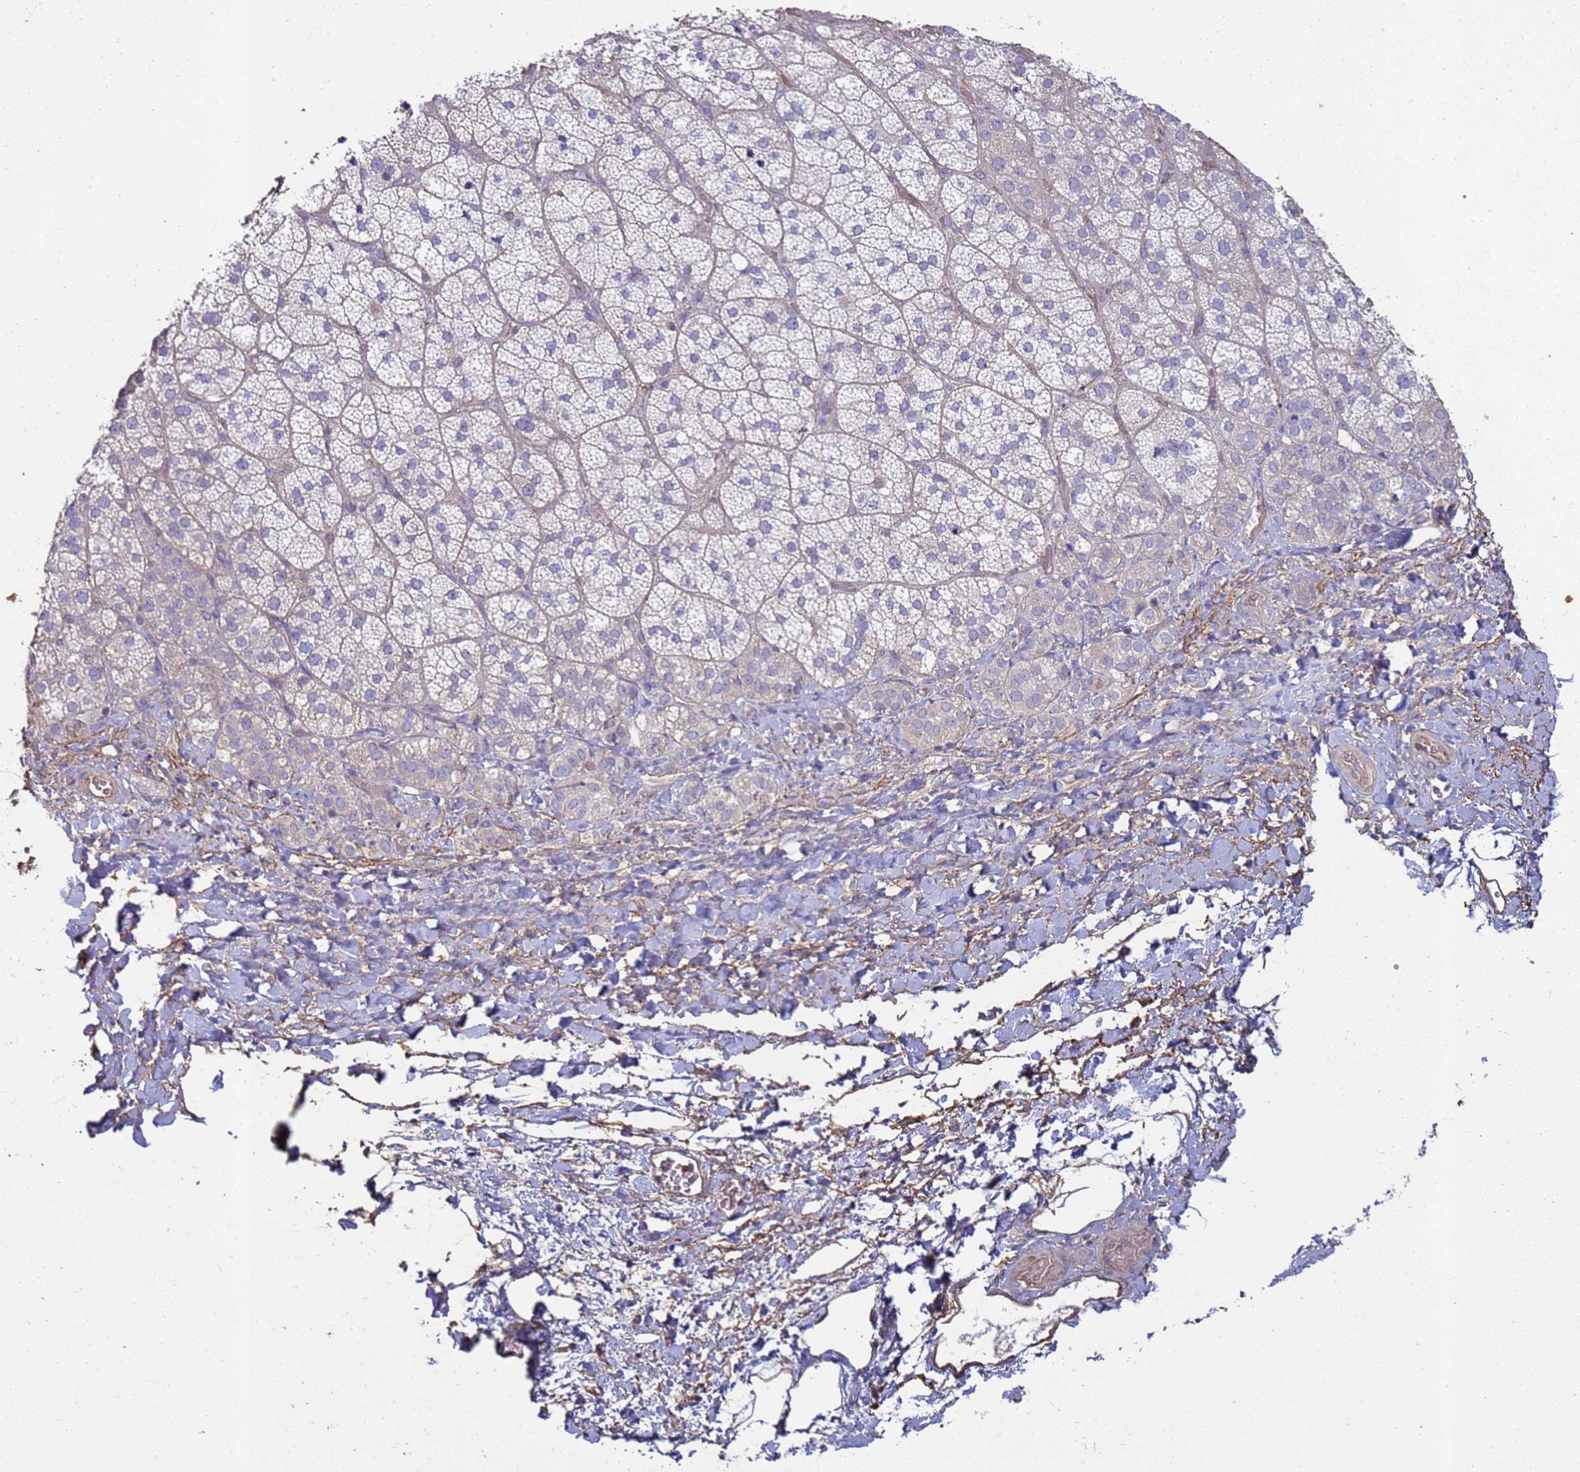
{"staining": {"intensity": "moderate", "quantity": "<25%", "location": "cytoplasmic/membranous"}, "tissue": "adrenal gland", "cell_type": "Glandular cells", "image_type": "normal", "snomed": [{"axis": "morphology", "description": "Normal tissue, NOS"}, {"axis": "topography", "description": "Adrenal gland"}], "caption": "Brown immunohistochemical staining in benign human adrenal gland reveals moderate cytoplasmic/membranous positivity in approximately <25% of glandular cells.", "gene": "SGIP1", "patient": {"sex": "male", "age": 57}}